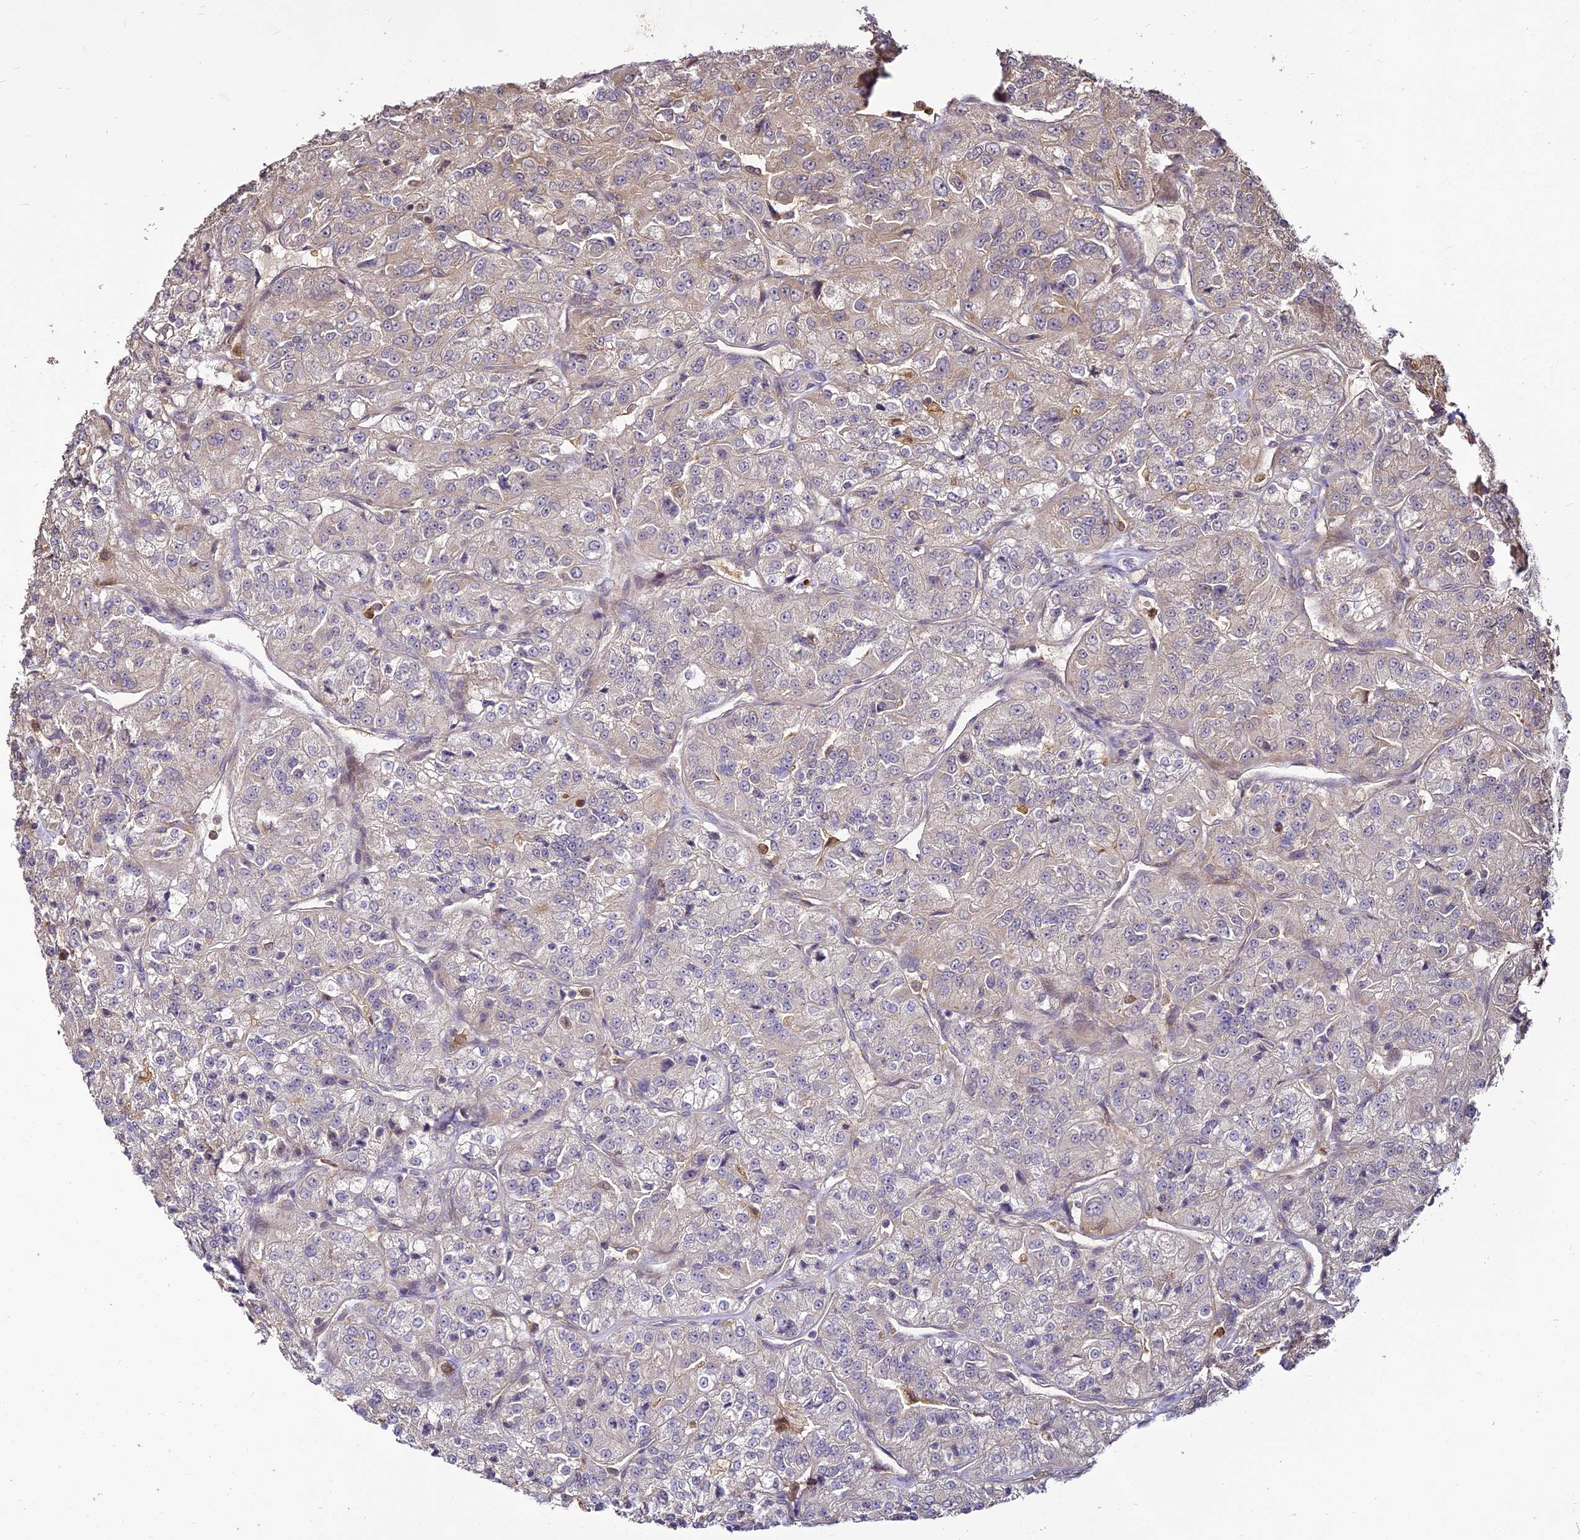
{"staining": {"intensity": "weak", "quantity": "<25%", "location": "cytoplasmic/membranous"}, "tissue": "renal cancer", "cell_type": "Tumor cells", "image_type": "cancer", "snomed": [{"axis": "morphology", "description": "Adenocarcinoma, NOS"}, {"axis": "topography", "description": "Kidney"}], "caption": "Human renal cancer stained for a protein using IHC exhibits no positivity in tumor cells.", "gene": "BCDIN3D", "patient": {"sex": "female", "age": 63}}